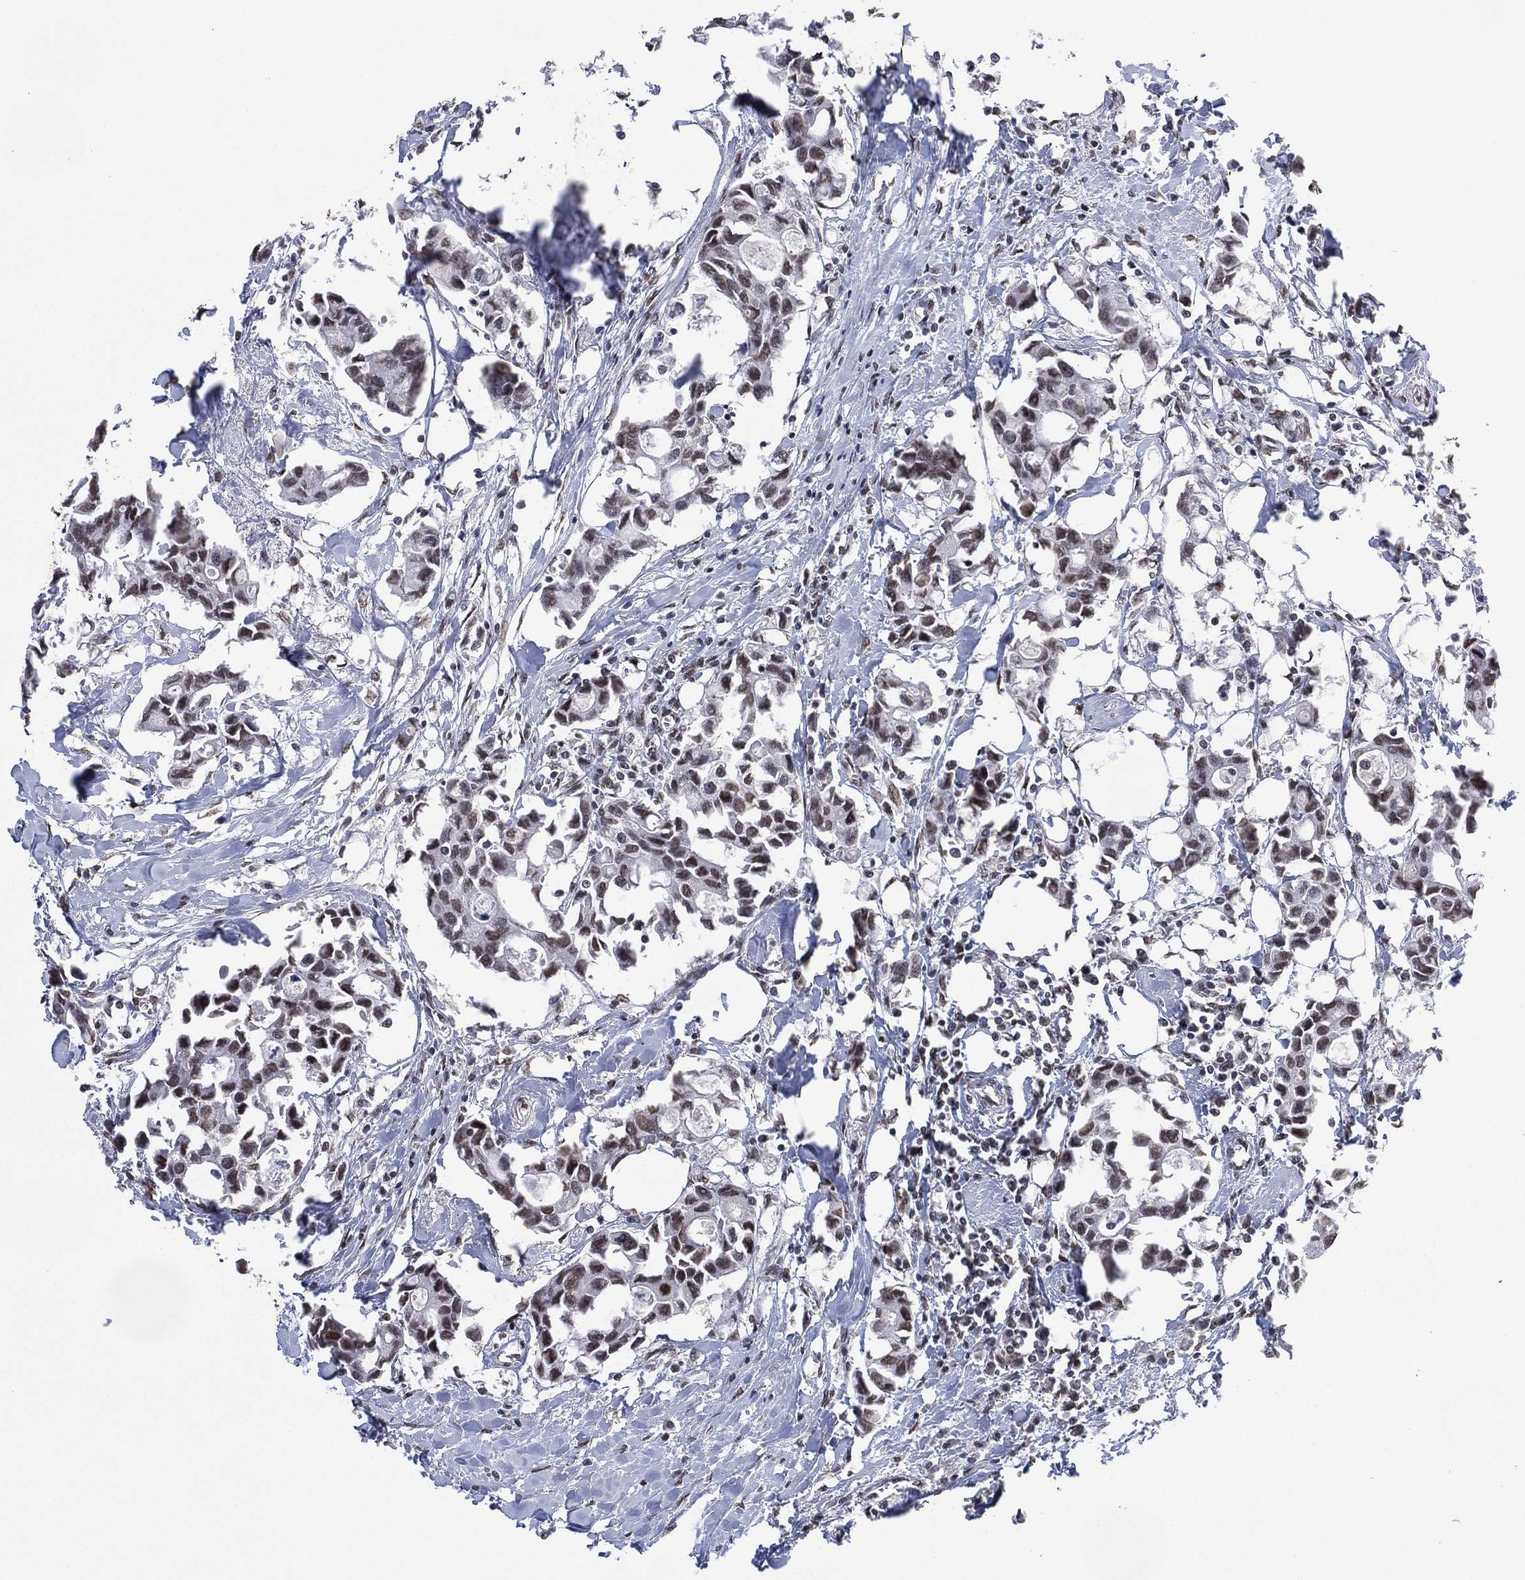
{"staining": {"intensity": "weak", "quantity": "<25%", "location": "nuclear"}, "tissue": "breast cancer", "cell_type": "Tumor cells", "image_type": "cancer", "snomed": [{"axis": "morphology", "description": "Duct carcinoma"}, {"axis": "topography", "description": "Breast"}], "caption": "Protein analysis of breast infiltrating ductal carcinoma demonstrates no significant positivity in tumor cells.", "gene": "EHMT1", "patient": {"sex": "female", "age": 83}}